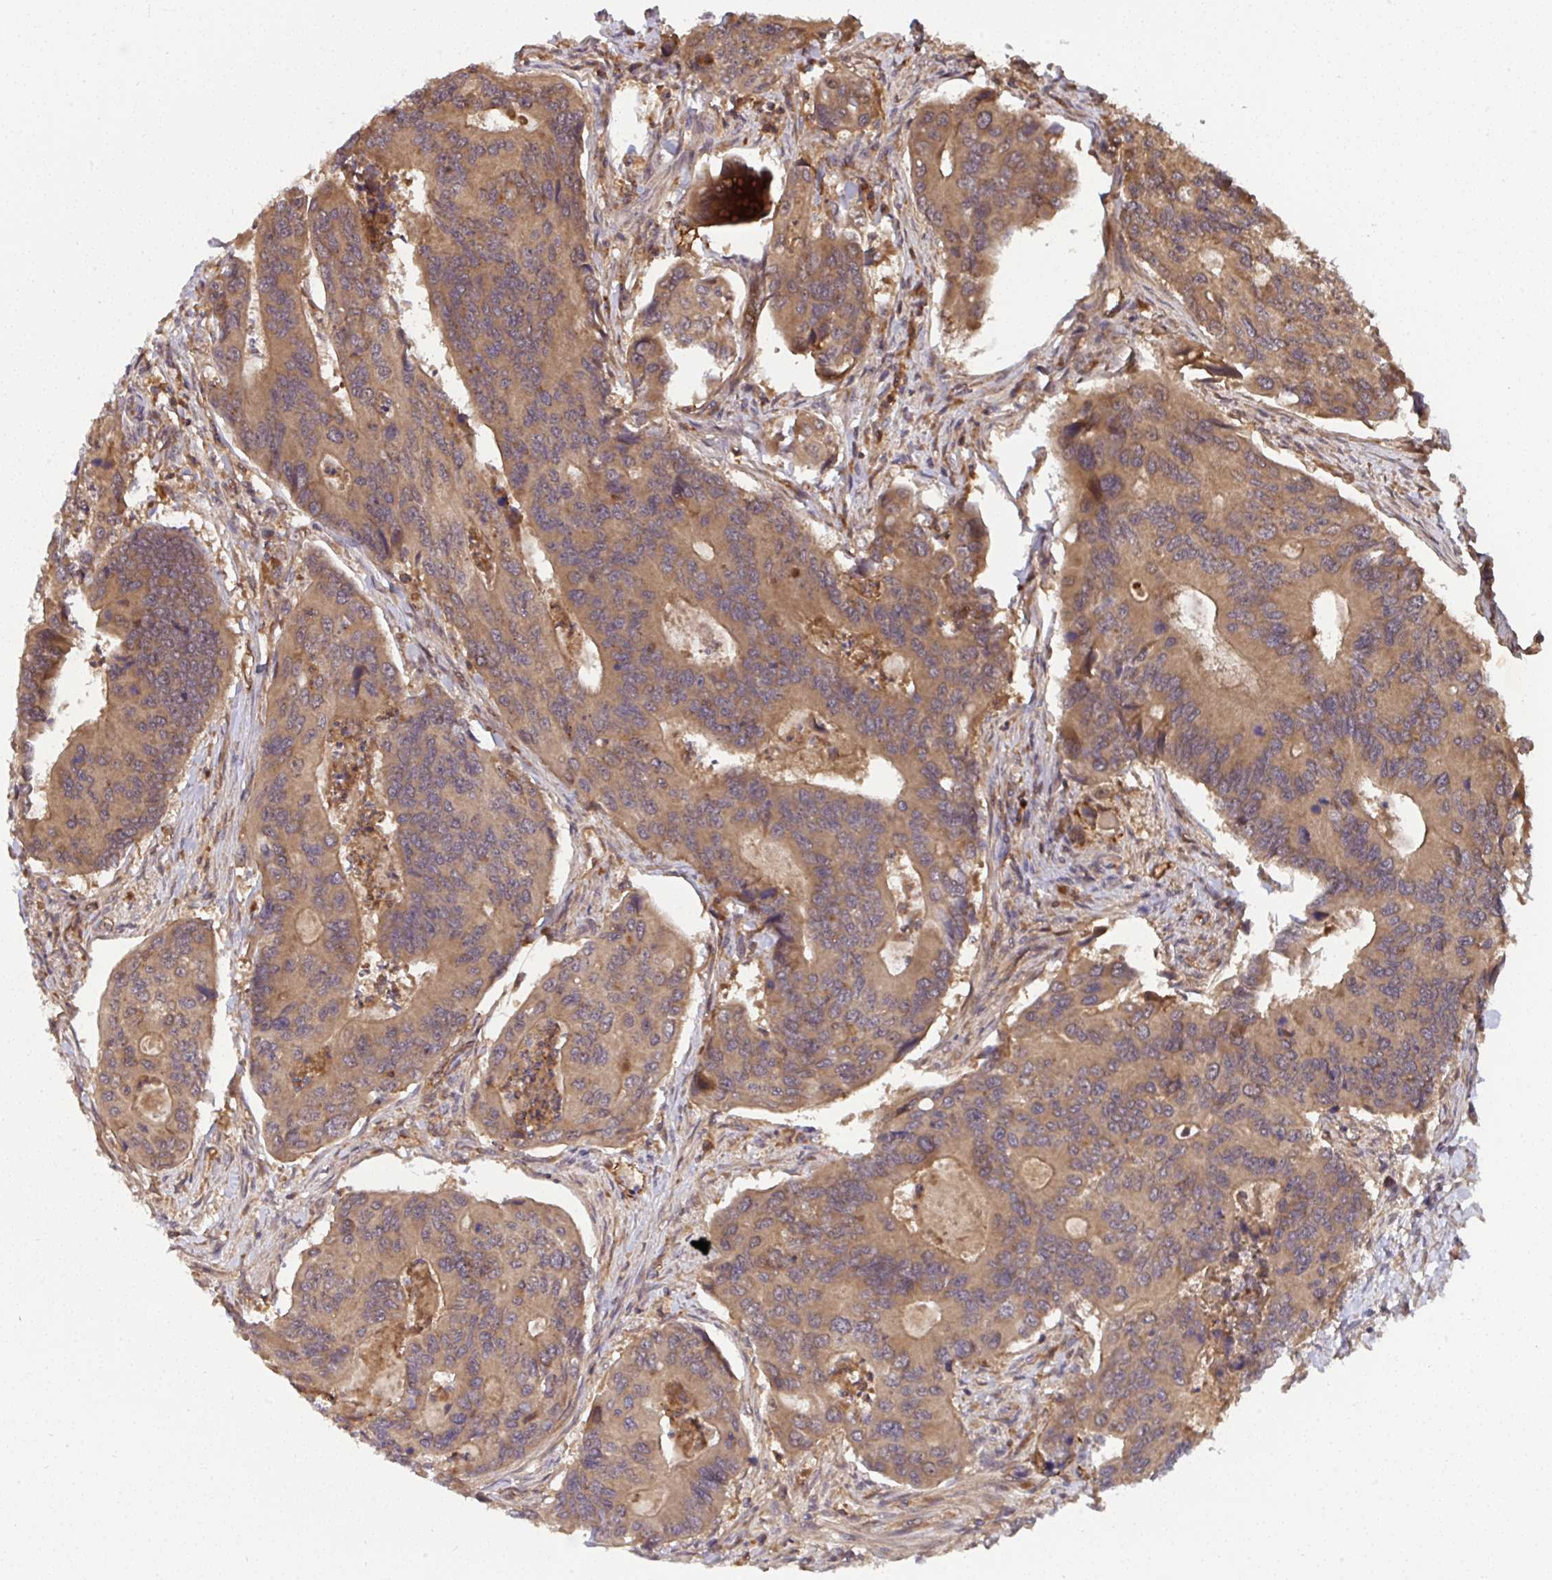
{"staining": {"intensity": "moderate", "quantity": ">75%", "location": "cytoplasmic/membranous"}, "tissue": "colorectal cancer", "cell_type": "Tumor cells", "image_type": "cancer", "snomed": [{"axis": "morphology", "description": "Adenocarcinoma, NOS"}, {"axis": "topography", "description": "Colon"}], "caption": "IHC image of neoplastic tissue: human colorectal adenocarcinoma stained using immunohistochemistry shows medium levels of moderate protein expression localized specifically in the cytoplasmic/membranous of tumor cells, appearing as a cytoplasmic/membranous brown color.", "gene": "TIGAR", "patient": {"sex": "female", "age": 67}}